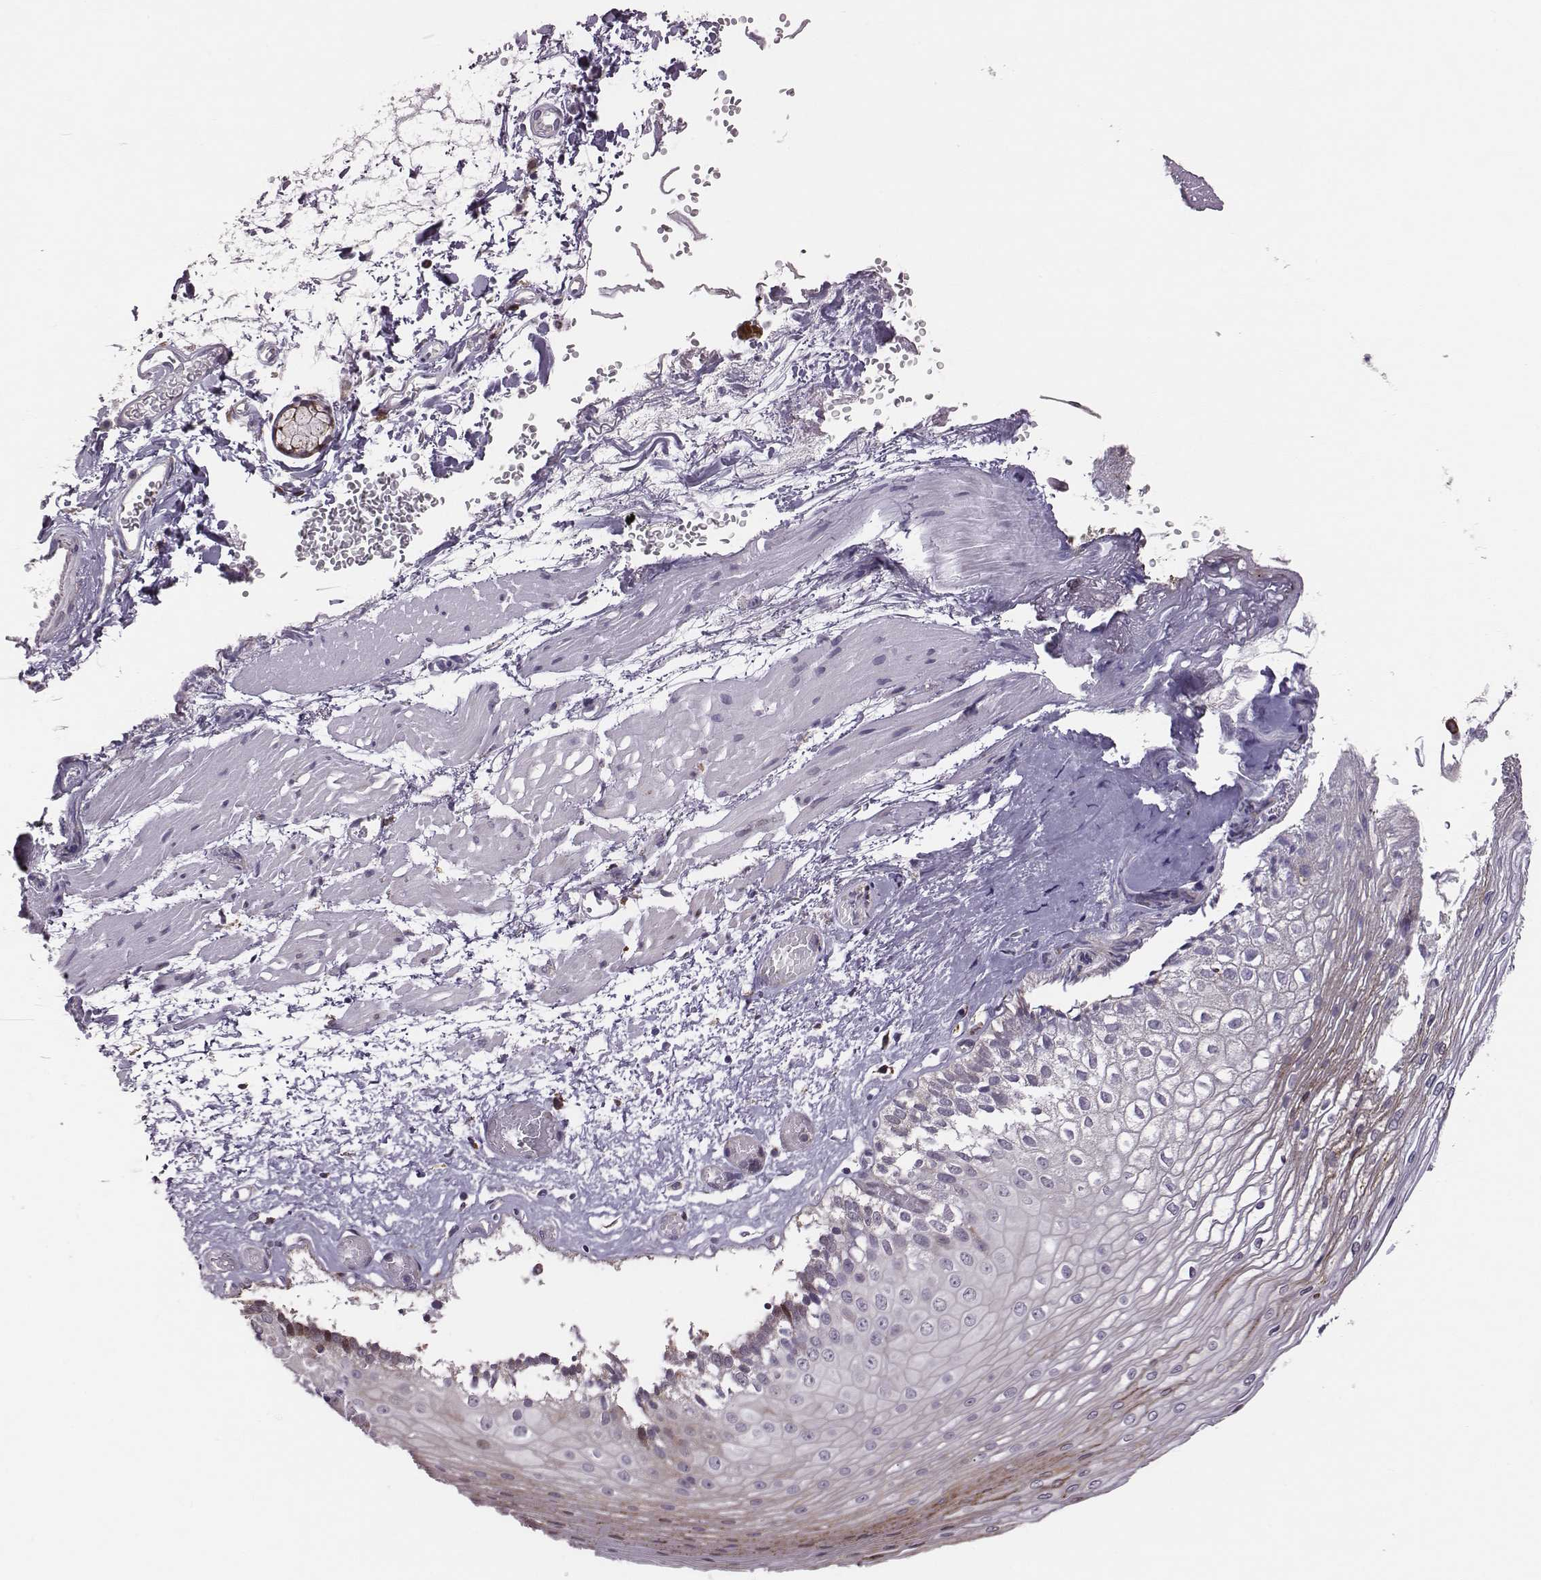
{"staining": {"intensity": "moderate", "quantity": "<25%", "location": "cytoplasmic/membranous"}, "tissue": "esophagus", "cell_type": "Squamous epithelial cells", "image_type": "normal", "snomed": [{"axis": "morphology", "description": "Normal tissue, NOS"}, {"axis": "topography", "description": "Esophagus"}], "caption": "An immunohistochemistry photomicrograph of benign tissue is shown. Protein staining in brown shows moderate cytoplasmic/membranous positivity in esophagus within squamous epithelial cells.", "gene": "SELENOI", "patient": {"sex": "female", "age": 62}}